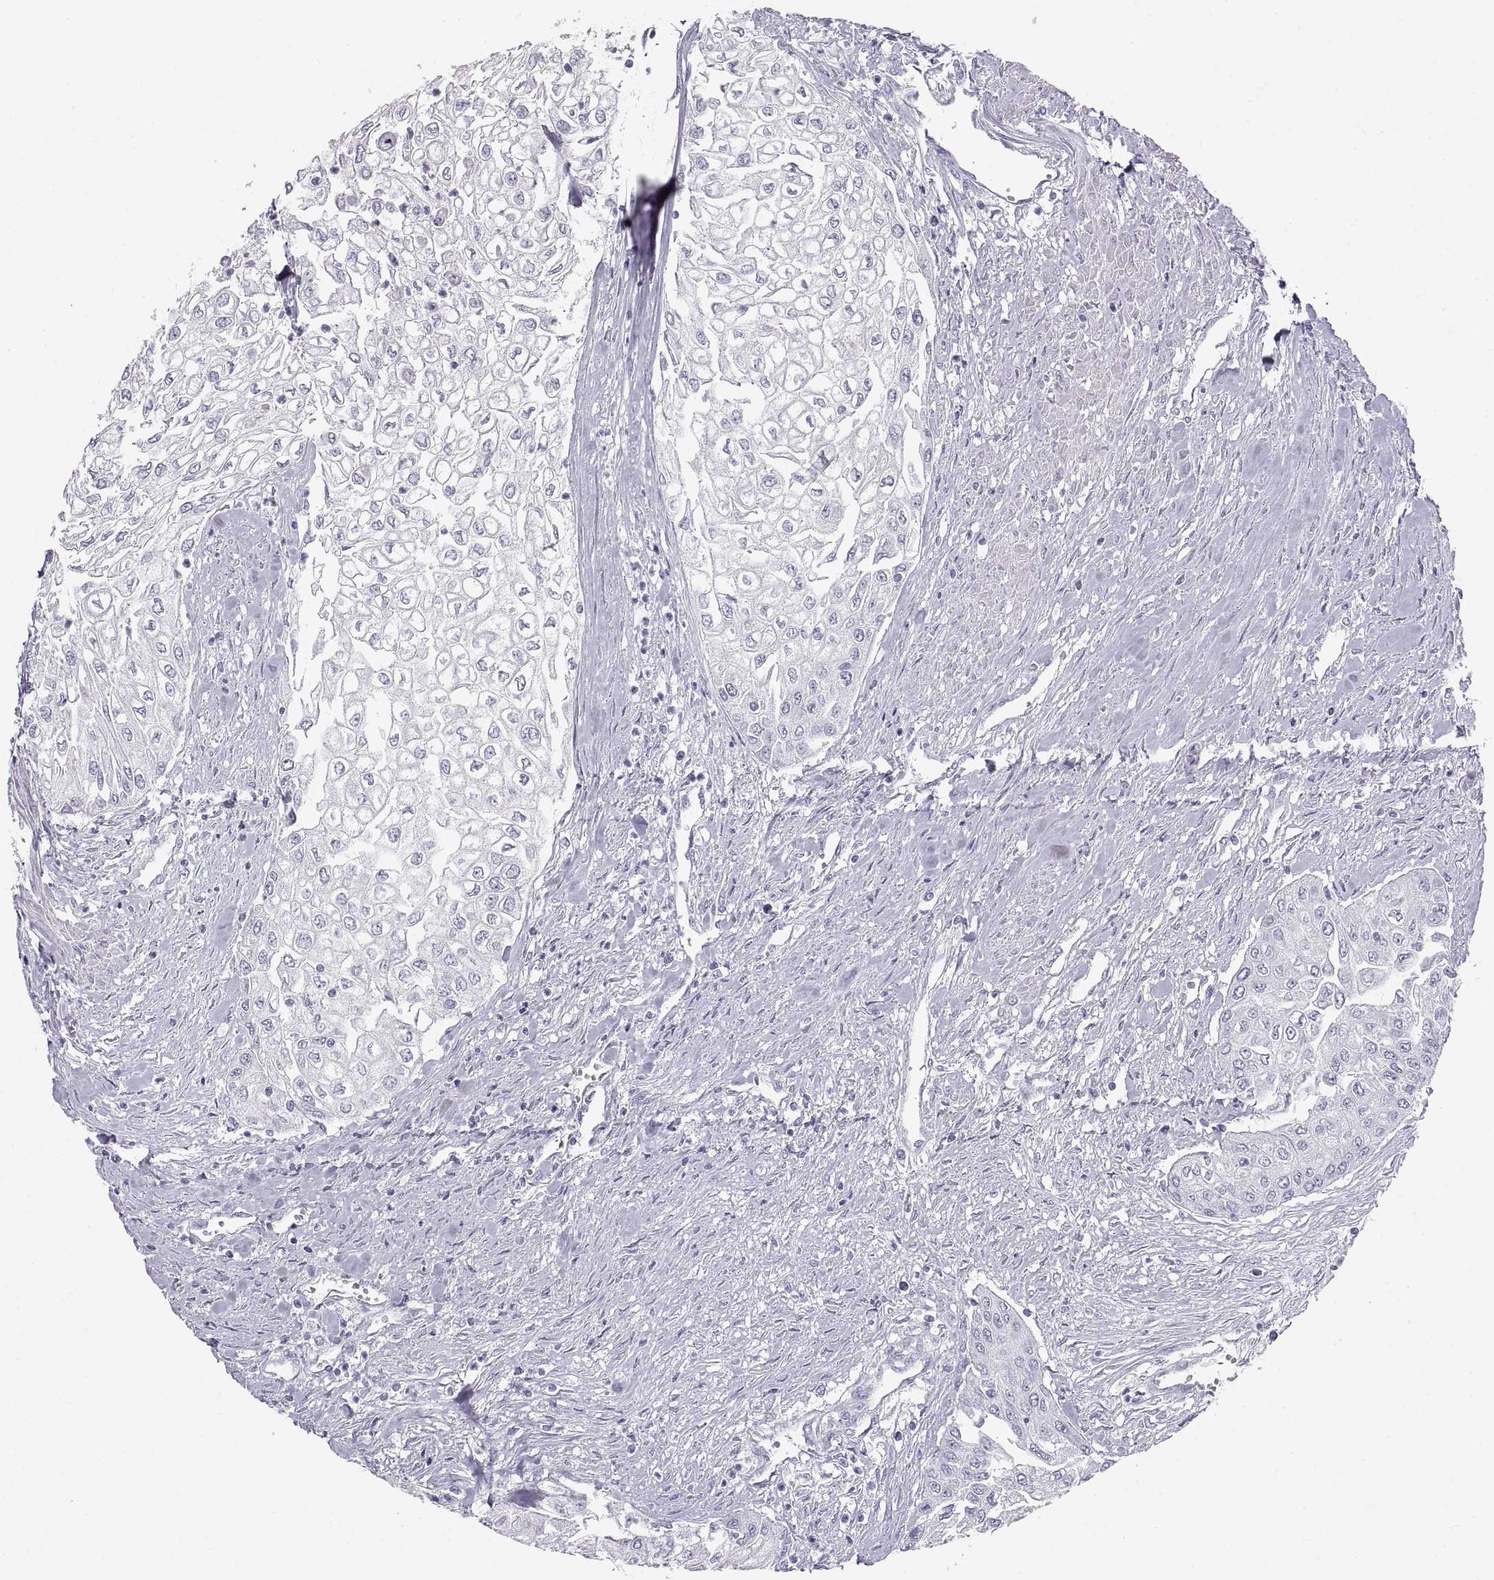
{"staining": {"intensity": "negative", "quantity": "none", "location": "none"}, "tissue": "urothelial cancer", "cell_type": "Tumor cells", "image_type": "cancer", "snomed": [{"axis": "morphology", "description": "Urothelial carcinoma, High grade"}, {"axis": "topography", "description": "Urinary bladder"}], "caption": "An immunohistochemistry (IHC) micrograph of high-grade urothelial carcinoma is shown. There is no staining in tumor cells of high-grade urothelial carcinoma.", "gene": "RLBP1", "patient": {"sex": "male", "age": 62}}